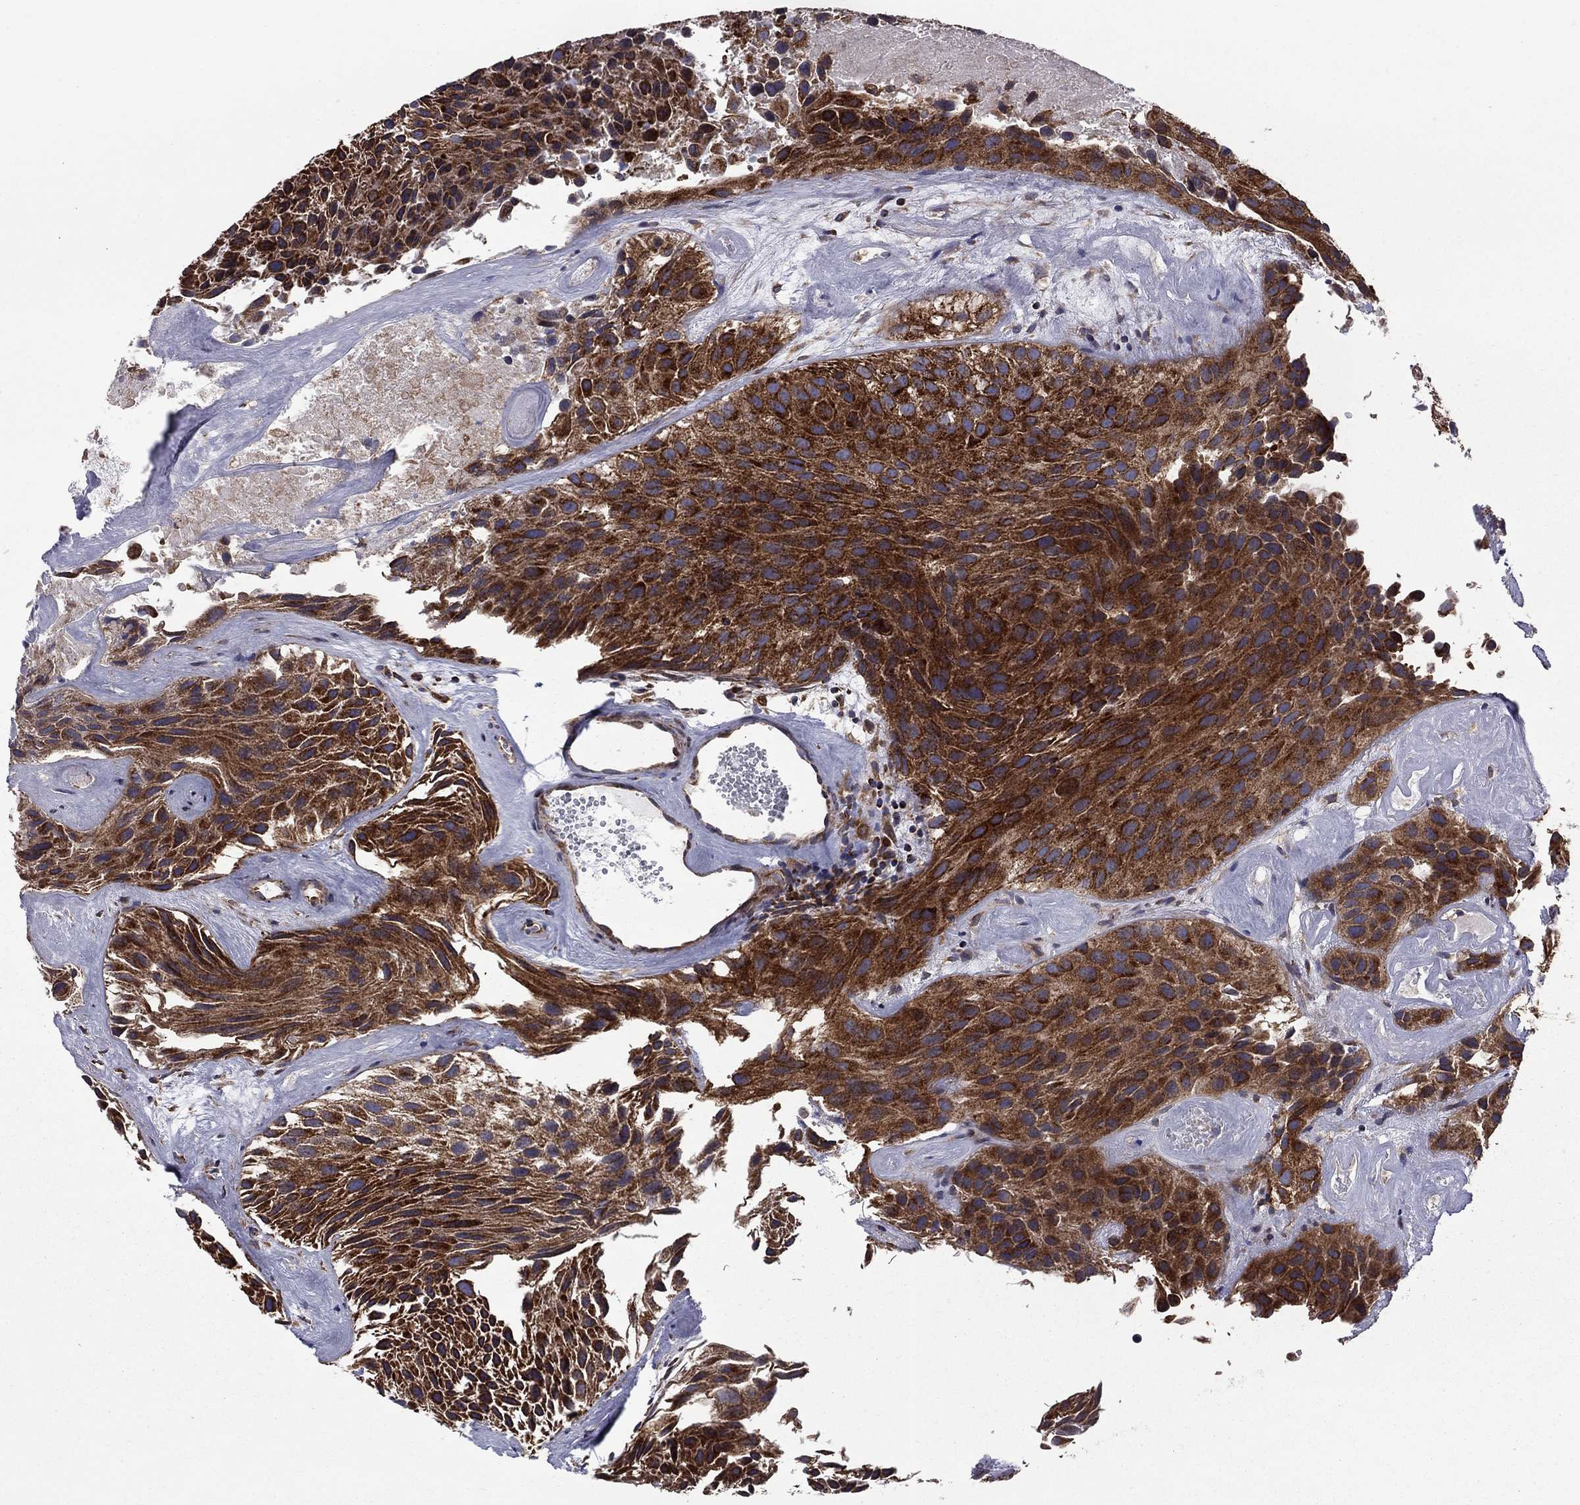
{"staining": {"intensity": "strong", "quantity": ">75%", "location": "cytoplasmic/membranous"}, "tissue": "urothelial cancer", "cell_type": "Tumor cells", "image_type": "cancer", "snomed": [{"axis": "morphology", "description": "Urothelial carcinoma, Low grade"}, {"axis": "topography", "description": "Urinary bladder"}], "caption": "DAB (3,3'-diaminobenzidine) immunohistochemical staining of human urothelial cancer exhibits strong cytoplasmic/membranous protein staining in approximately >75% of tumor cells.", "gene": "CLPTM1", "patient": {"sex": "female", "age": 87}}